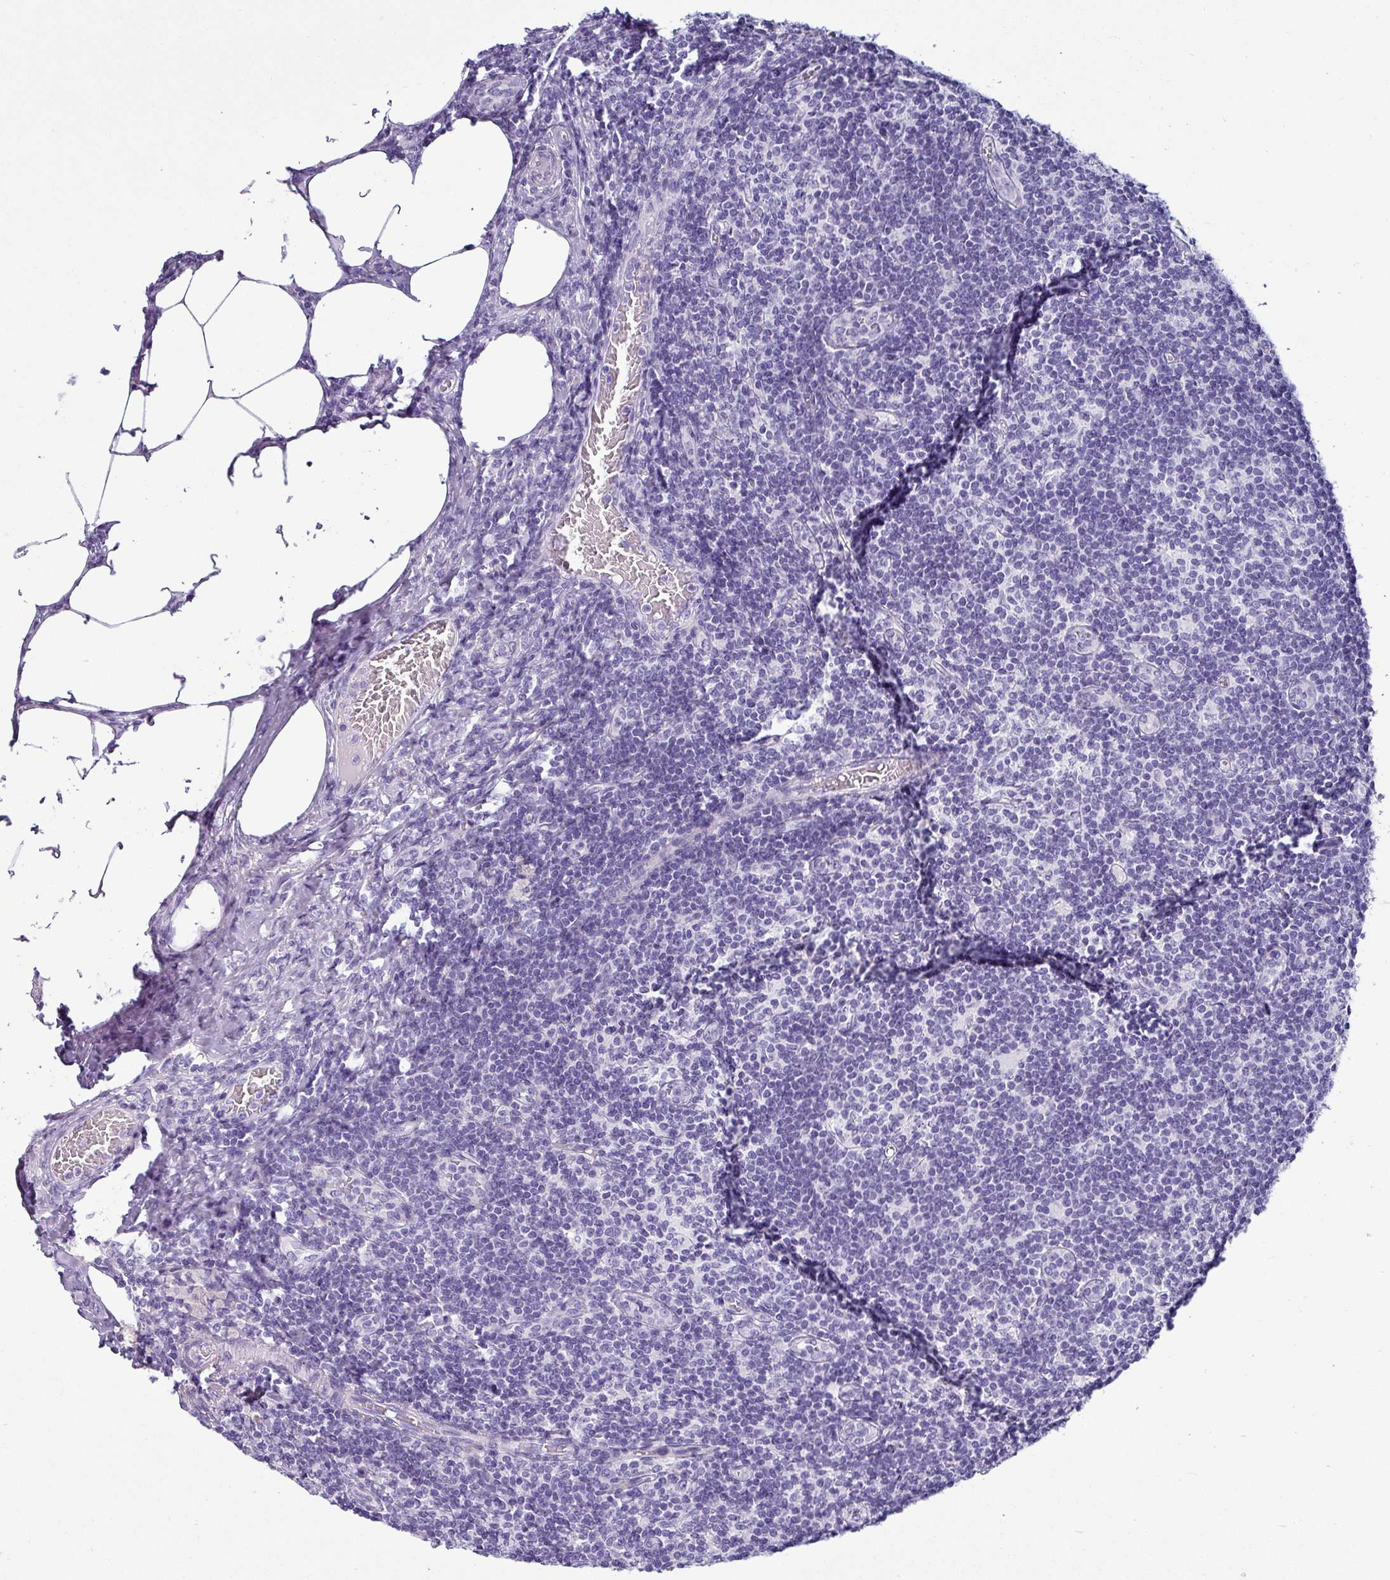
{"staining": {"intensity": "negative", "quantity": "none", "location": "none"}, "tissue": "lymph node", "cell_type": "Germinal center cells", "image_type": "normal", "snomed": [{"axis": "morphology", "description": "Normal tissue, NOS"}, {"axis": "topography", "description": "Lymph node"}], "caption": "This is an immunohistochemistry photomicrograph of unremarkable lymph node. There is no staining in germinal center cells.", "gene": "VCX2", "patient": {"sex": "female", "age": 59}}